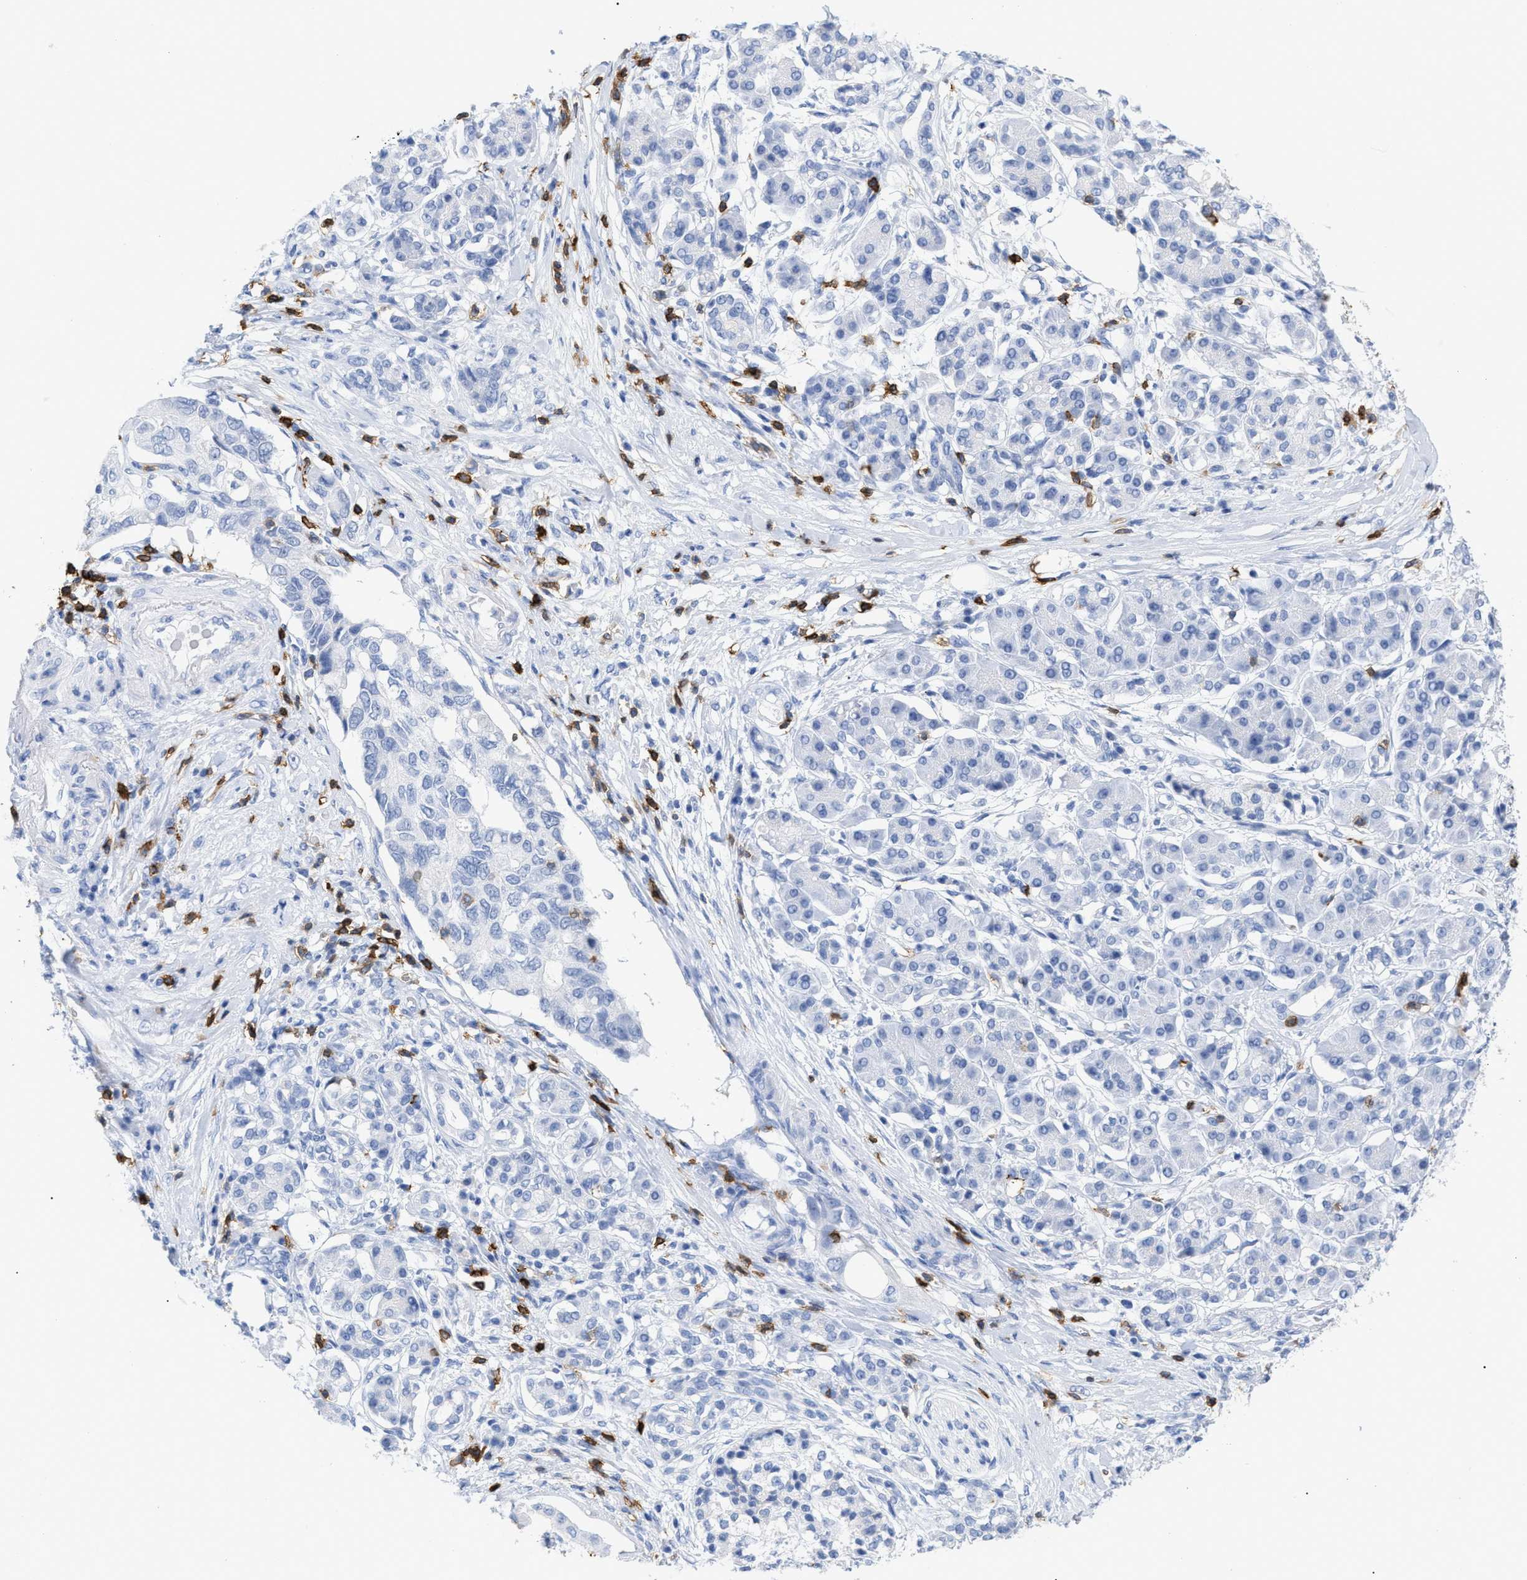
{"staining": {"intensity": "negative", "quantity": "none", "location": "none"}, "tissue": "pancreatic cancer", "cell_type": "Tumor cells", "image_type": "cancer", "snomed": [{"axis": "morphology", "description": "Adenocarcinoma, NOS"}, {"axis": "topography", "description": "Pancreas"}], "caption": "Tumor cells show no significant protein staining in adenocarcinoma (pancreatic).", "gene": "CD5", "patient": {"sex": "female", "age": 56}}